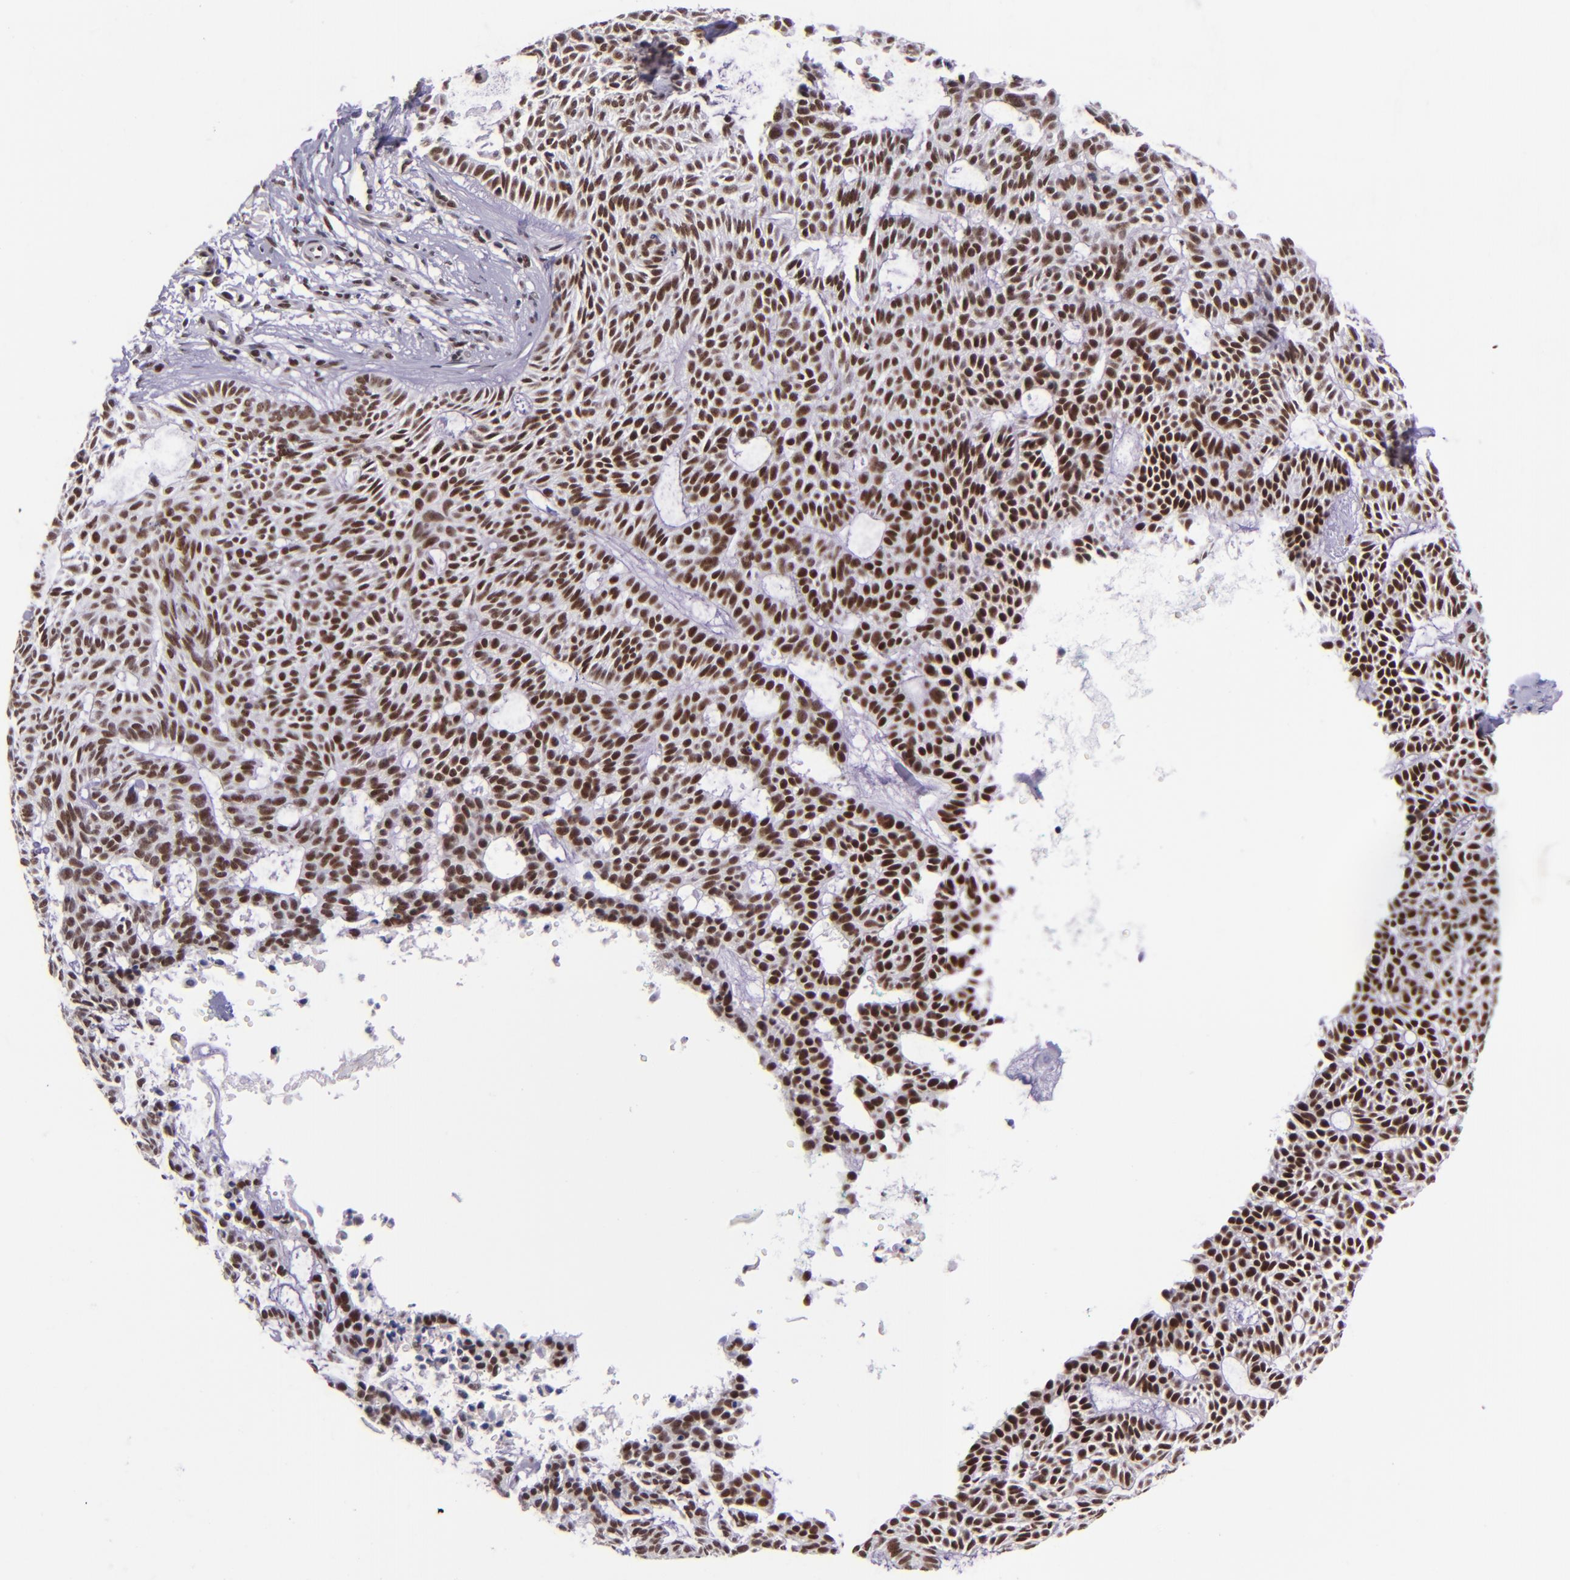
{"staining": {"intensity": "strong", "quantity": ">75%", "location": "nuclear"}, "tissue": "skin cancer", "cell_type": "Tumor cells", "image_type": "cancer", "snomed": [{"axis": "morphology", "description": "Basal cell carcinoma"}, {"axis": "topography", "description": "Skin"}], "caption": "Skin cancer (basal cell carcinoma) was stained to show a protein in brown. There is high levels of strong nuclear staining in approximately >75% of tumor cells.", "gene": "GPKOW", "patient": {"sex": "male", "age": 75}}